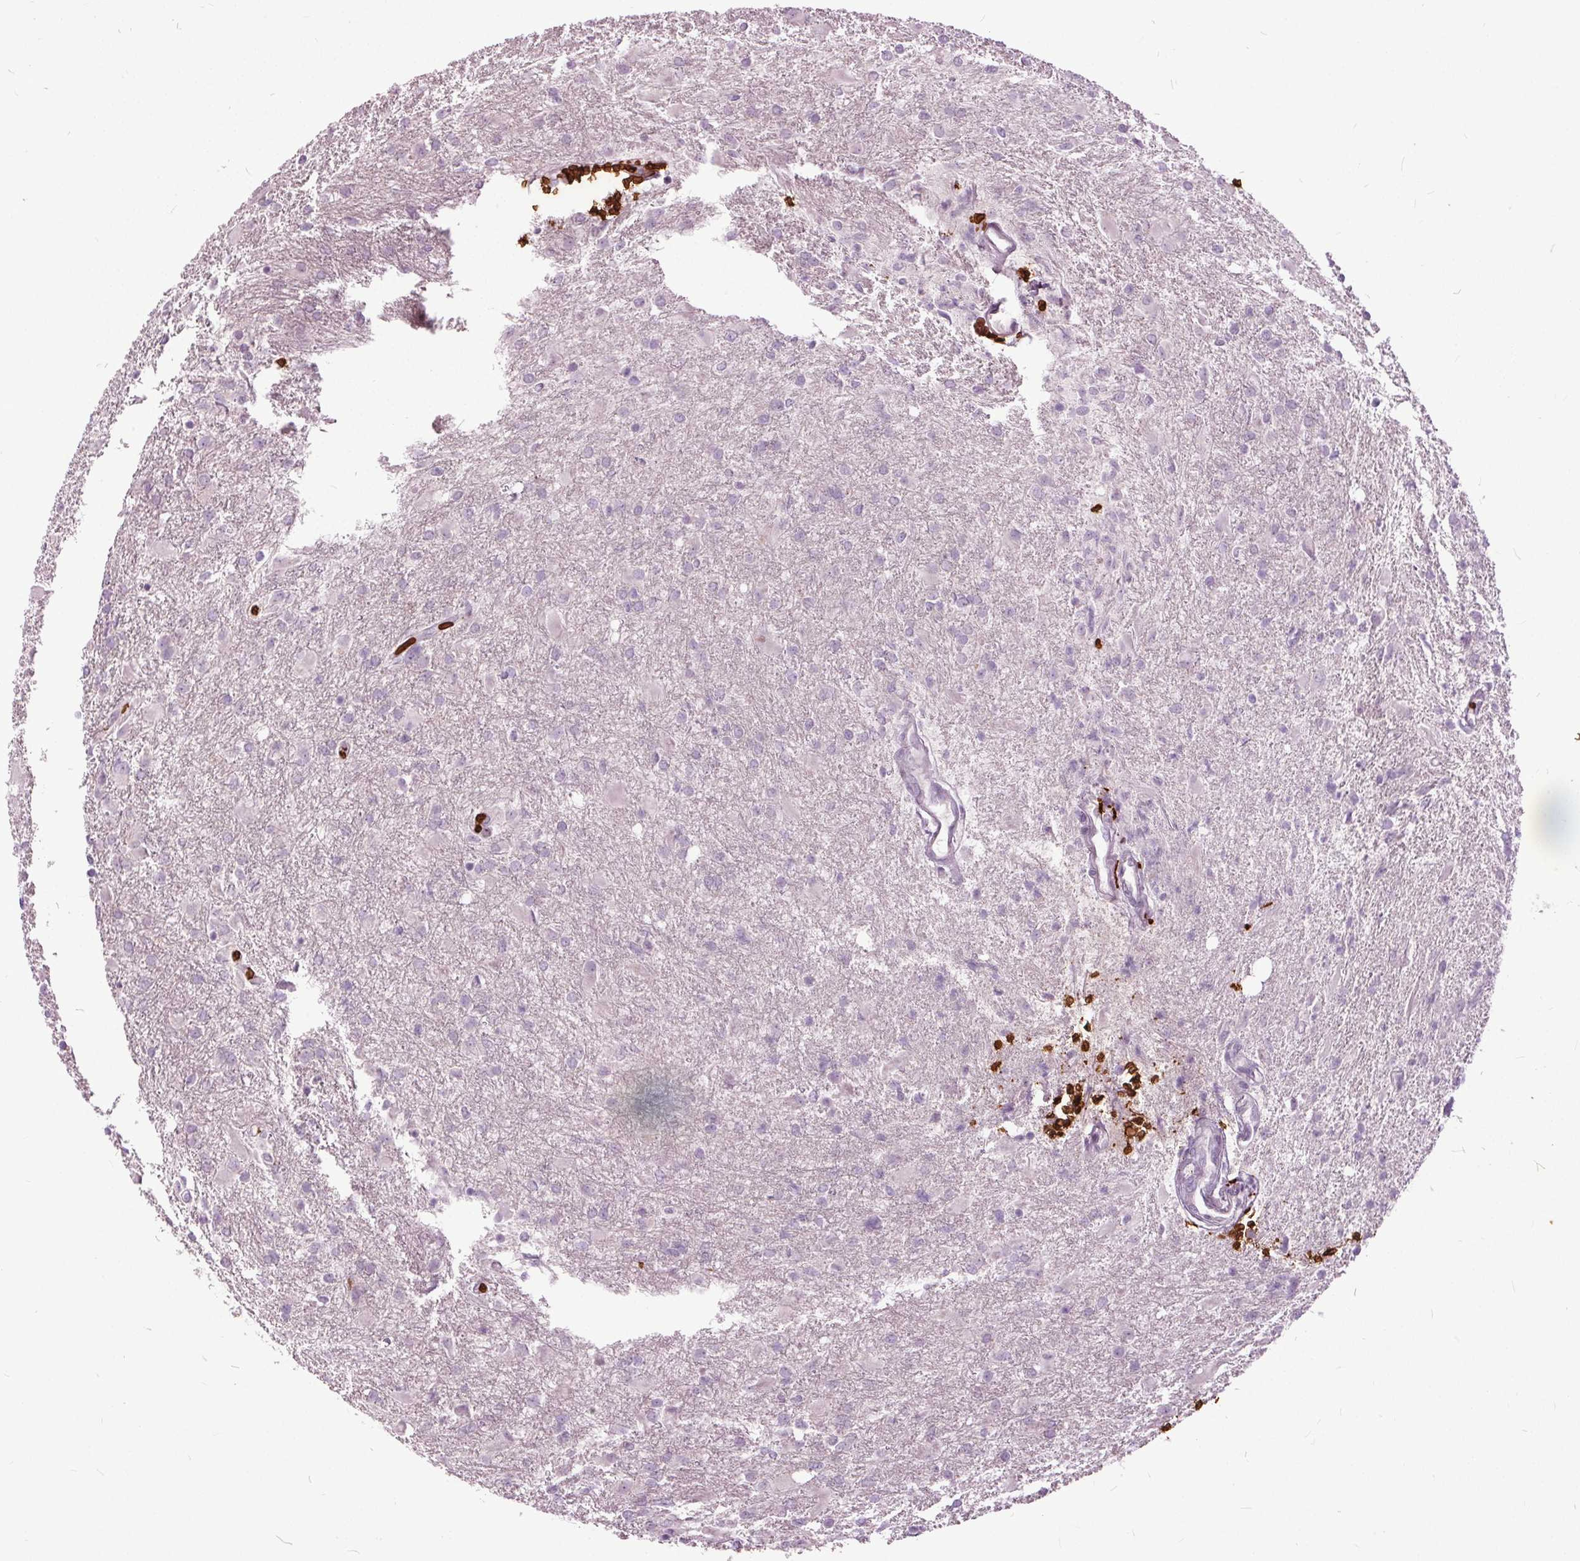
{"staining": {"intensity": "negative", "quantity": "none", "location": "none"}, "tissue": "glioma", "cell_type": "Tumor cells", "image_type": "cancer", "snomed": [{"axis": "morphology", "description": "Glioma, malignant, High grade"}, {"axis": "topography", "description": "Brain"}], "caption": "This image is of glioma stained with immunohistochemistry (IHC) to label a protein in brown with the nuclei are counter-stained blue. There is no staining in tumor cells.", "gene": "SLC4A1", "patient": {"sex": "male", "age": 68}}